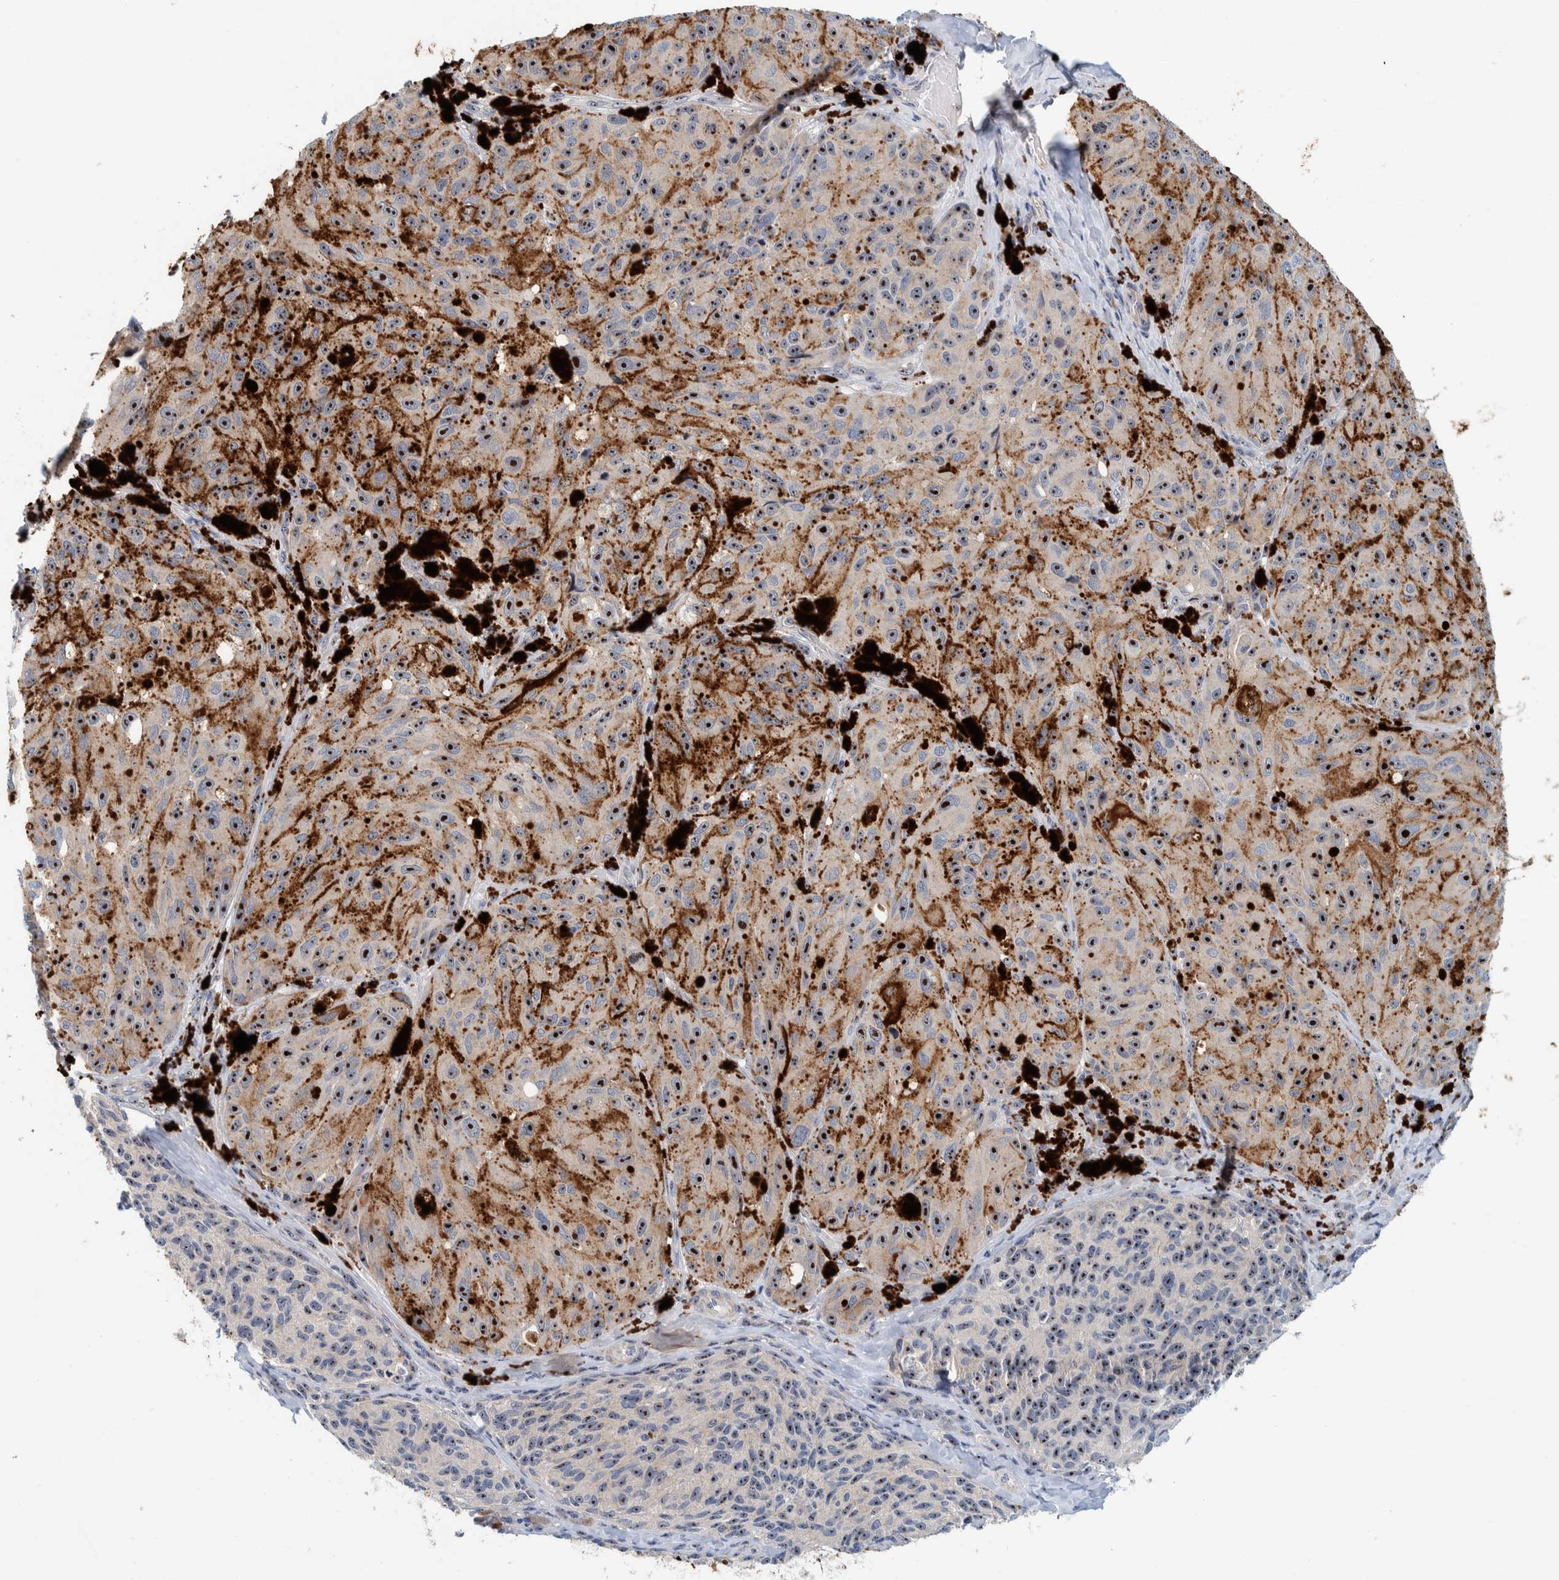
{"staining": {"intensity": "strong", "quantity": ">75%", "location": "nuclear"}, "tissue": "melanoma", "cell_type": "Tumor cells", "image_type": "cancer", "snomed": [{"axis": "morphology", "description": "Malignant melanoma, NOS"}, {"axis": "topography", "description": "Skin"}], "caption": "Immunohistochemistry photomicrograph of human malignant melanoma stained for a protein (brown), which displays high levels of strong nuclear expression in approximately >75% of tumor cells.", "gene": "NOL11", "patient": {"sex": "female", "age": 73}}